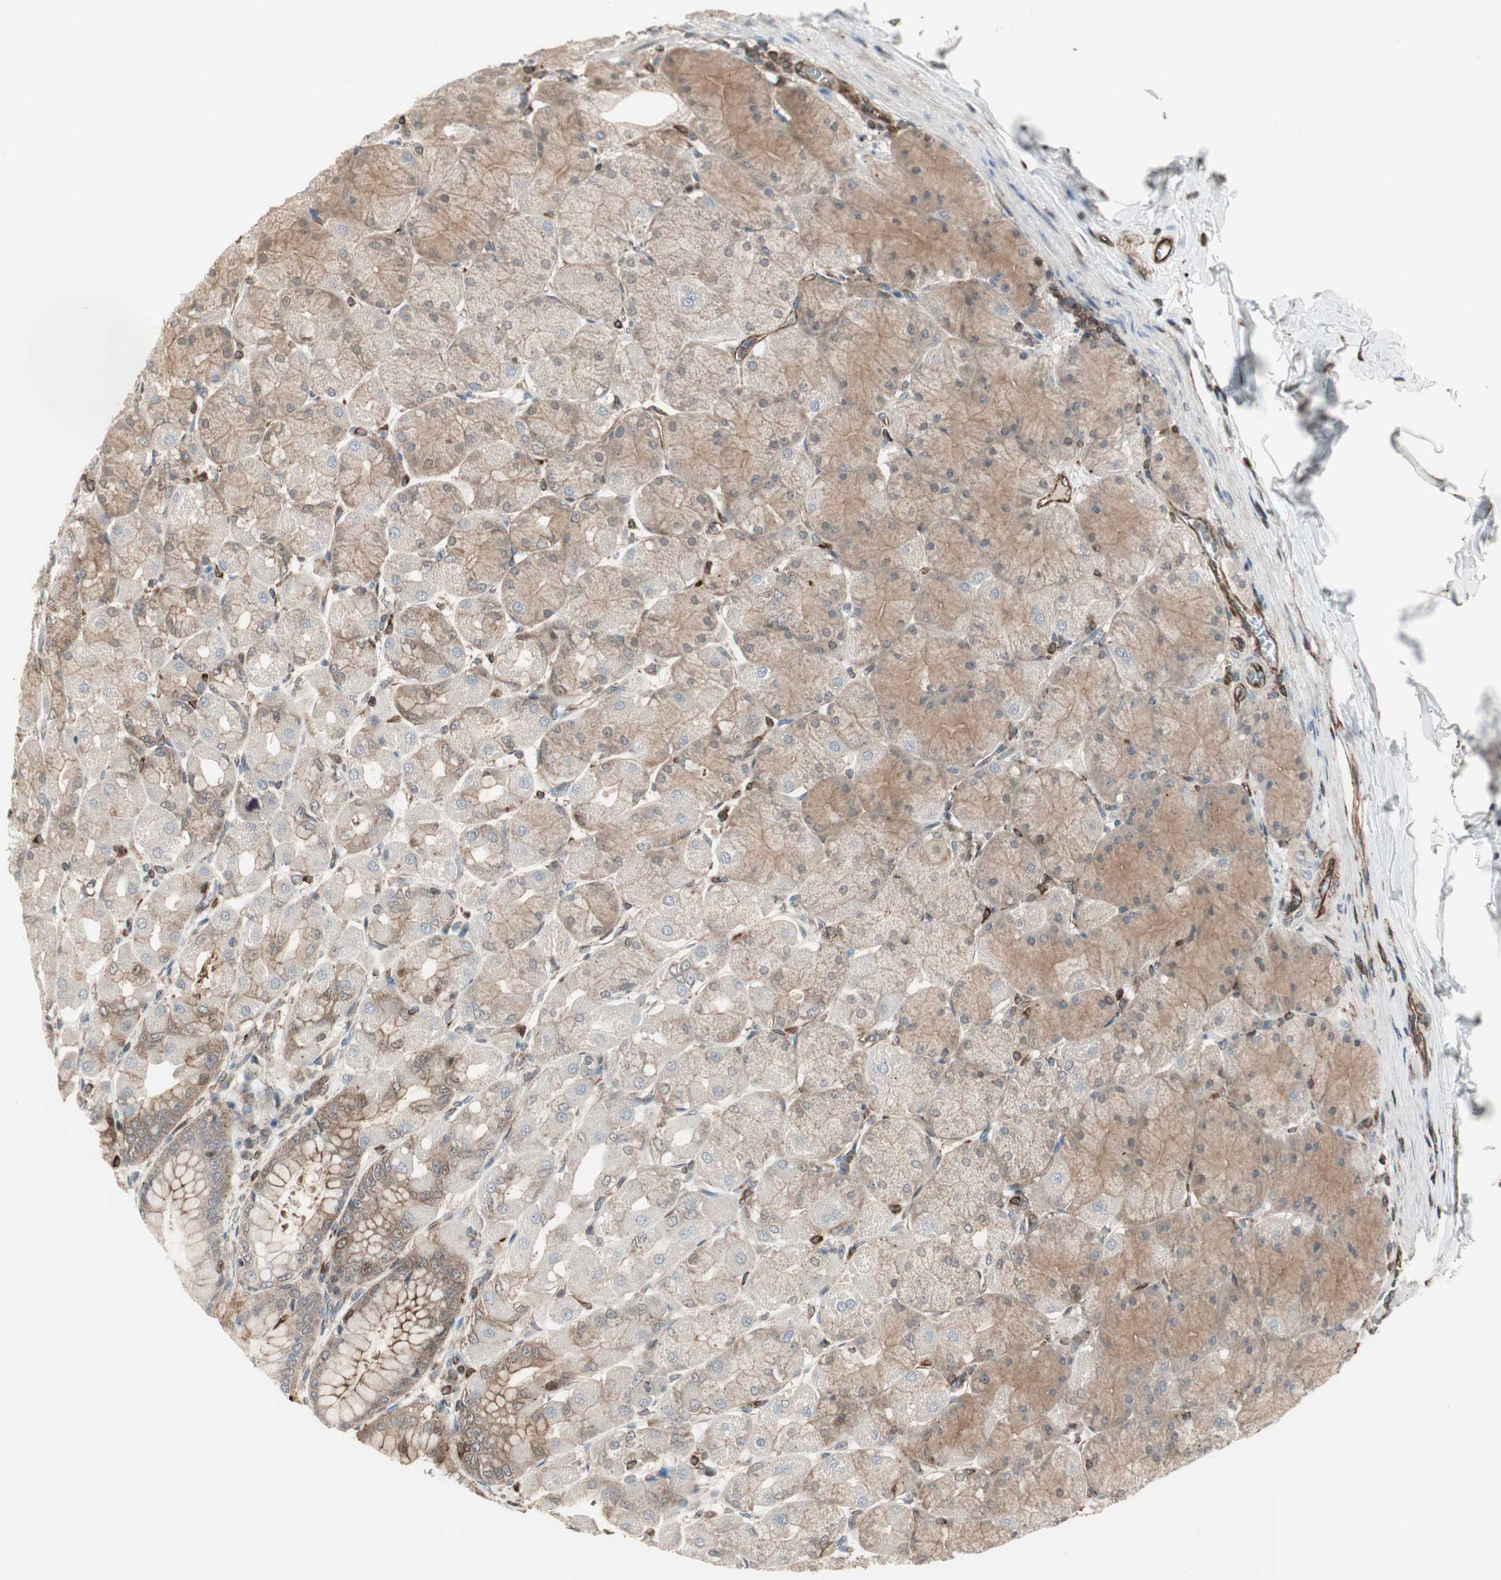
{"staining": {"intensity": "moderate", "quantity": "25%-75%", "location": "cytoplasmic/membranous"}, "tissue": "stomach", "cell_type": "Glandular cells", "image_type": "normal", "snomed": [{"axis": "morphology", "description": "Normal tissue, NOS"}, {"axis": "topography", "description": "Stomach, upper"}], "caption": "Immunohistochemical staining of unremarkable human stomach reveals medium levels of moderate cytoplasmic/membranous staining in about 25%-75% of glandular cells.", "gene": "MAD2L2", "patient": {"sex": "female", "age": 56}}